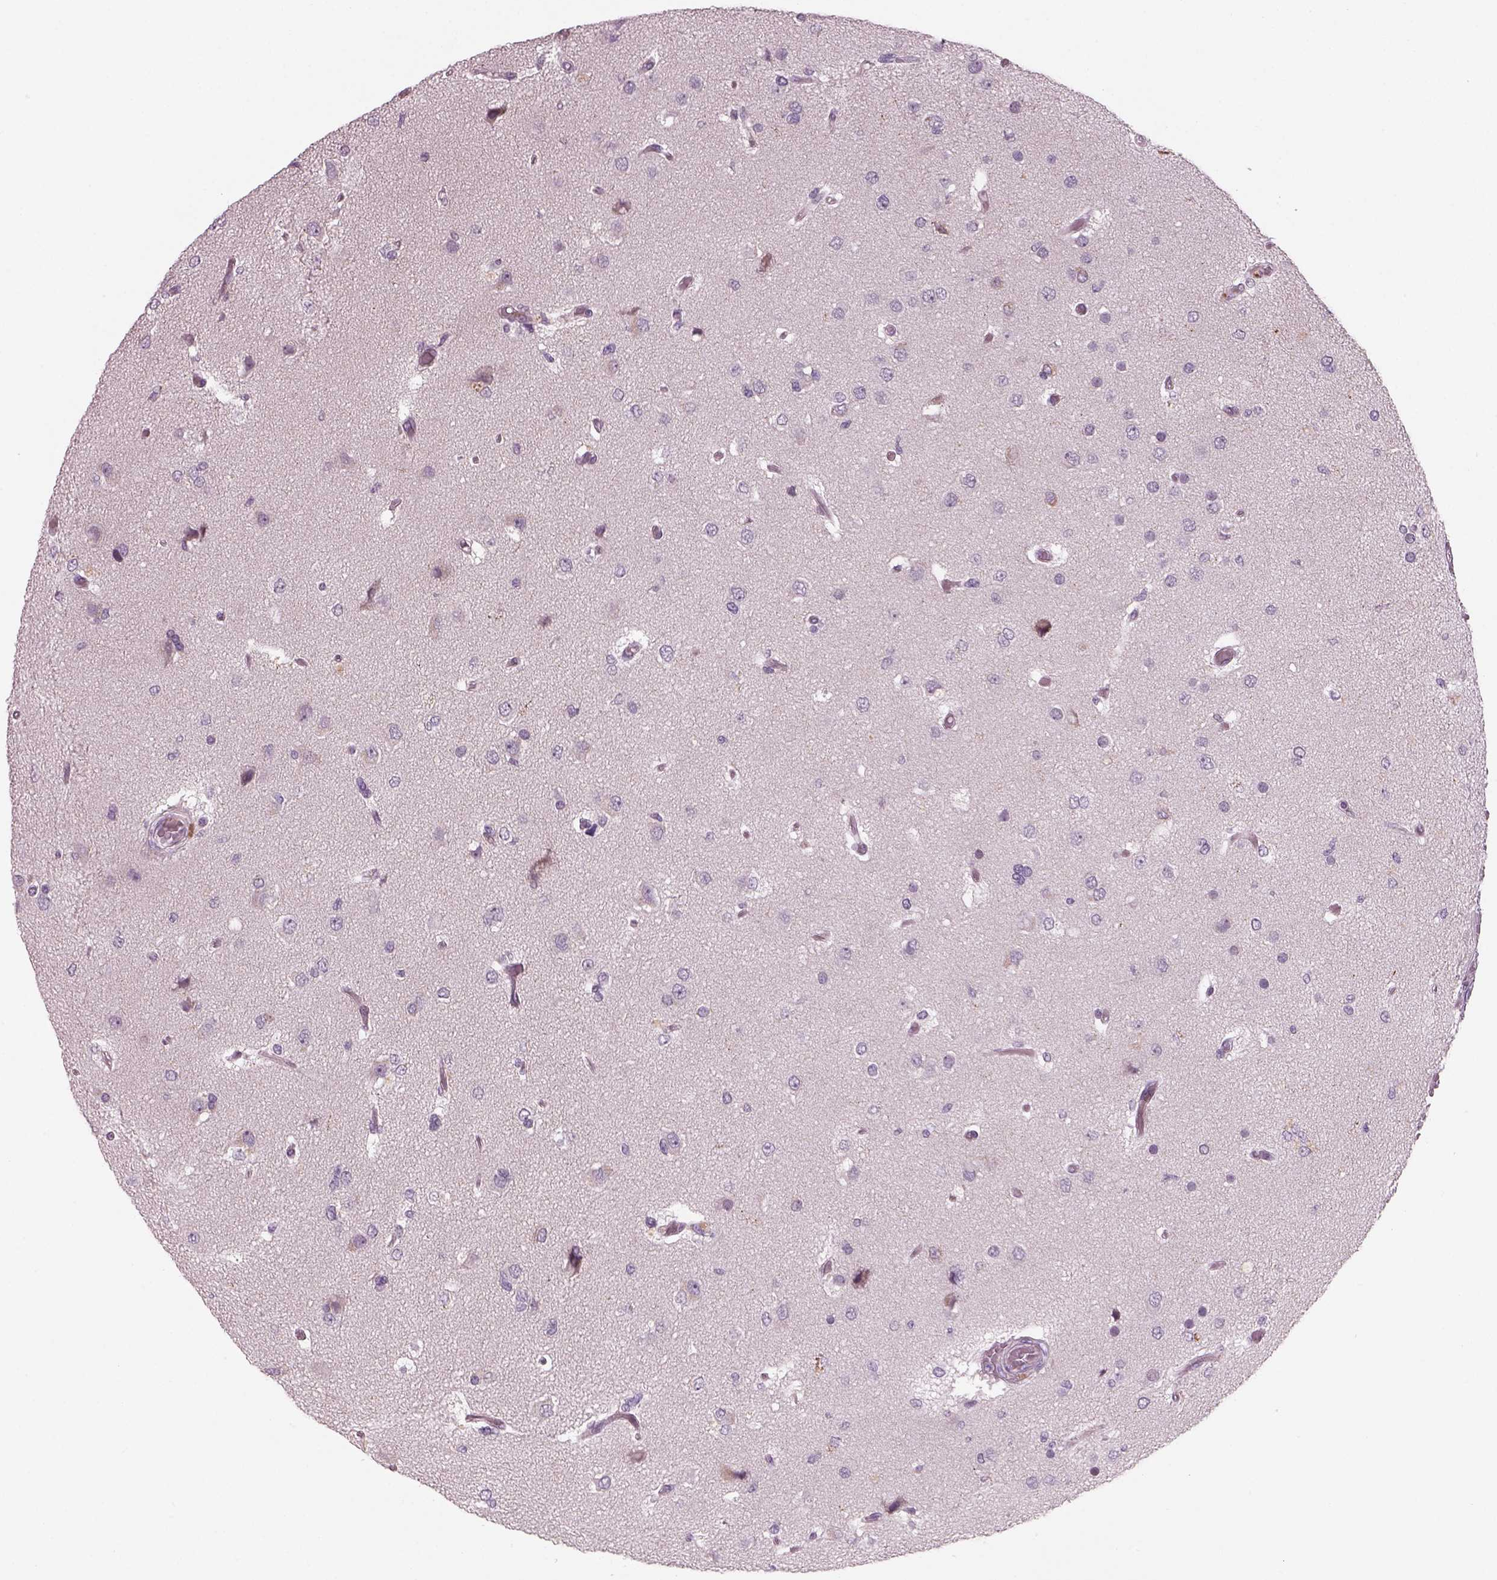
{"staining": {"intensity": "negative", "quantity": "none", "location": "none"}, "tissue": "glioma", "cell_type": "Tumor cells", "image_type": "cancer", "snomed": [{"axis": "morphology", "description": "Glioma, malignant, High grade"}, {"axis": "topography", "description": "Brain"}], "caption": "This micrograph is of malignant glioma (high-grade) stained with immunohistochemistry (IHC) to label a protein in brown with the nuclei are counter-stained blue. There is no expression in tumor cells.", "gene": "PENK", "patient": {"sex": "female", "age": 63}}